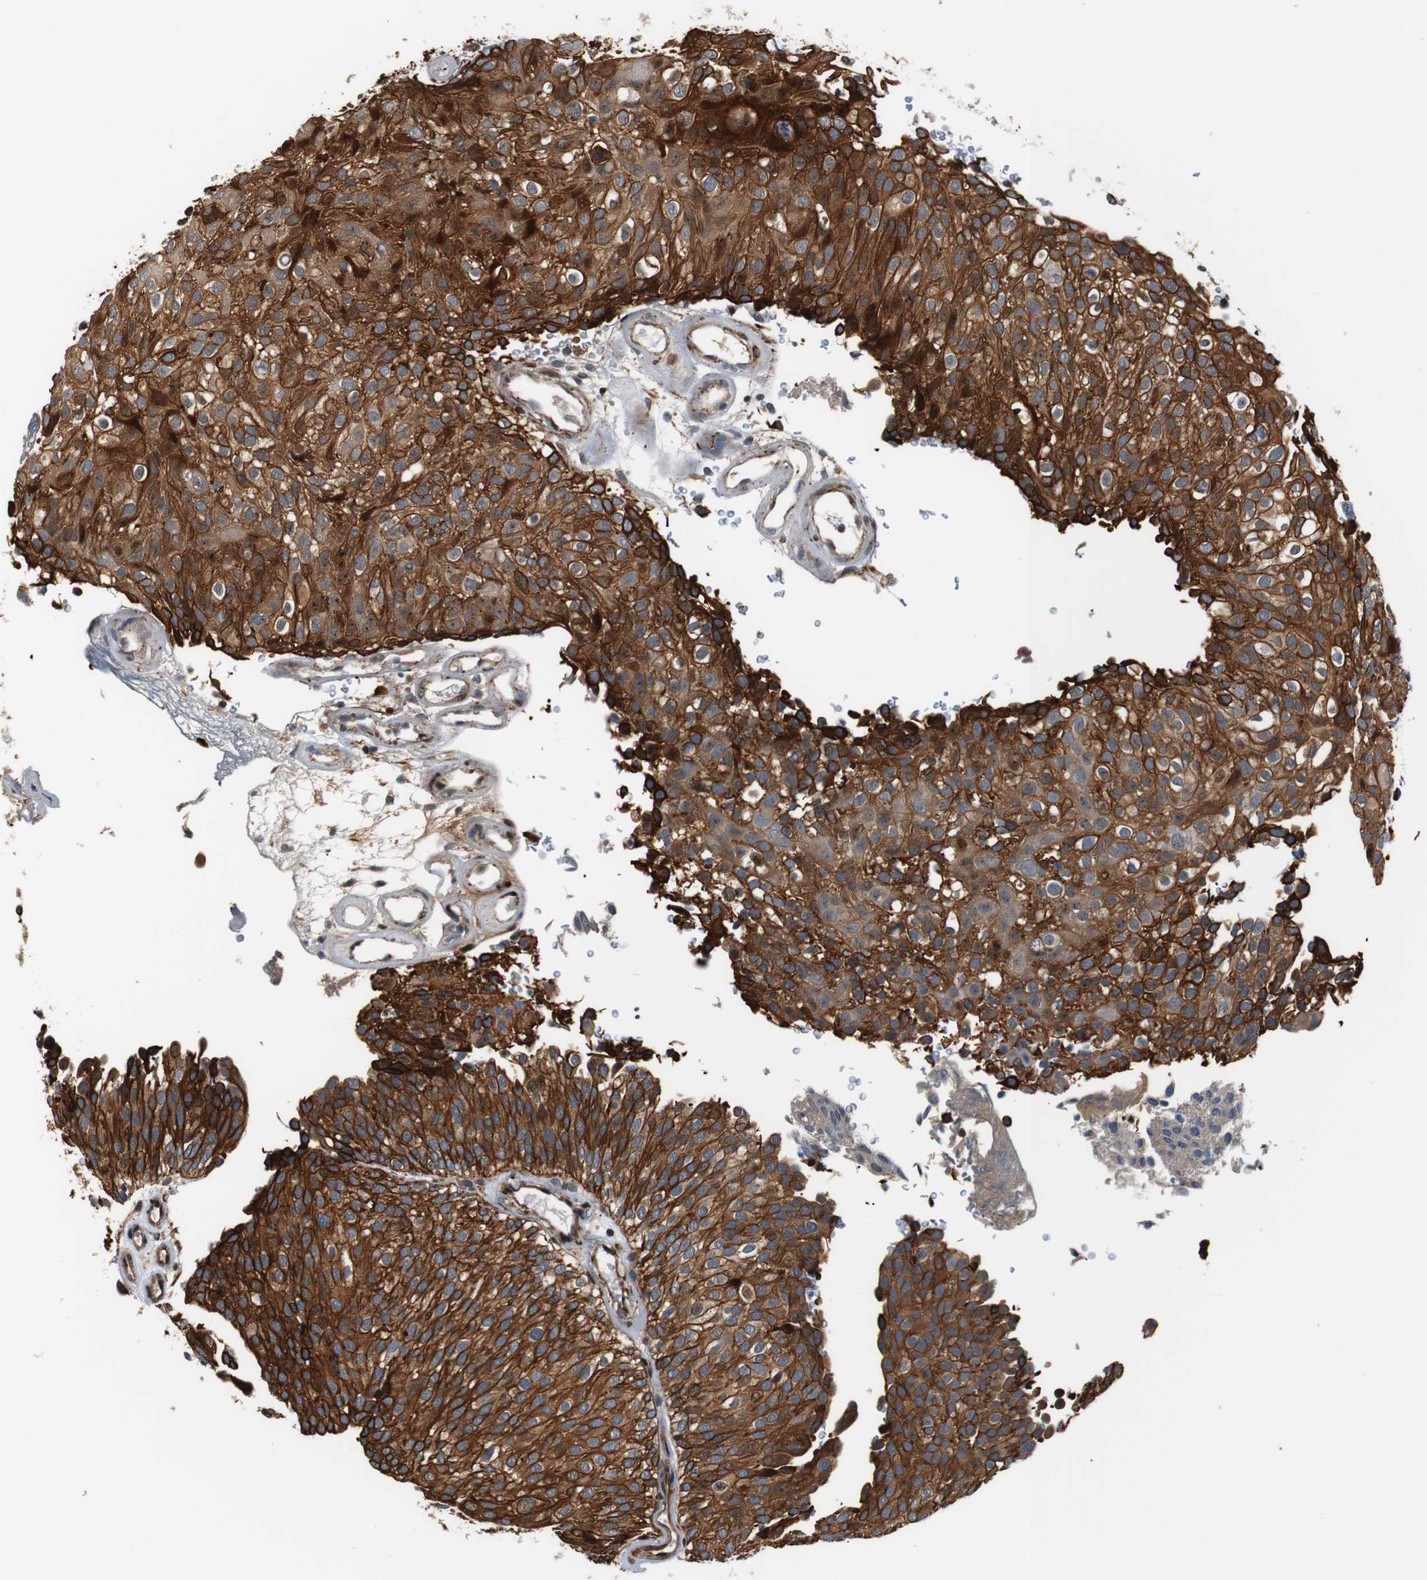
{"staining": {"intensity": "strong", "quantity": ">75%", "location": "cytoplasmic/membranous,nuclear"}, "tissue": "urothelial cancer", "cell_type": "Tumor cells", "image_type": "cancer", "snomed": [{"axis": "morphology", "description": "Urothelial carcinoma, Low grade"}, {"axis": "topography", "description": "Urinary bladder"}], "caption": "There is high levels of strong cytoplasmic/membranous and nuclear expression in tumor cells of urothelial carcinoma (low-grade), as demonstrated by immunohistochemical staining (brown color).", "gene": "LRP4", "patient": {"sex": "male", "age": 78}}